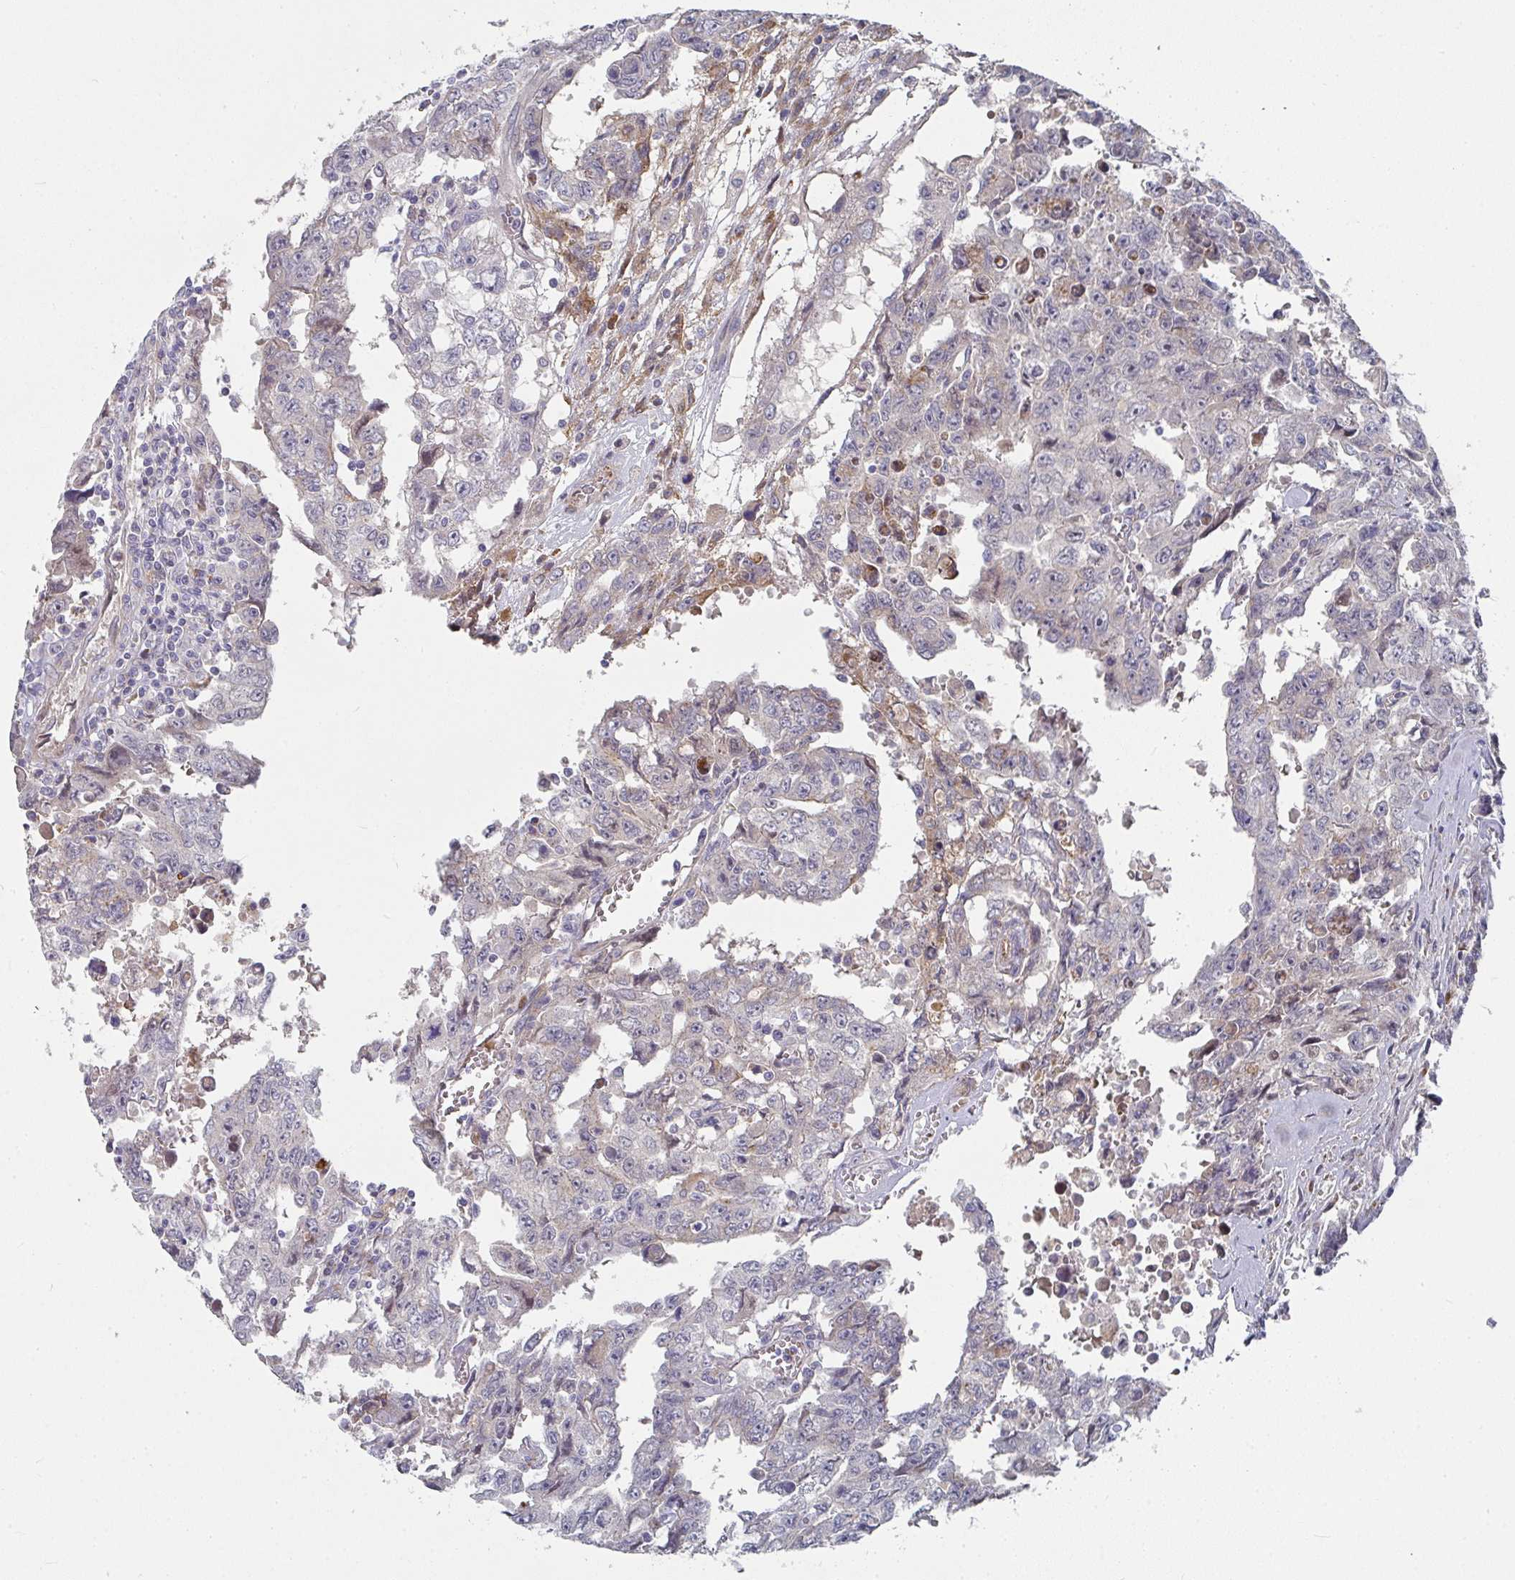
{"staining": {"intensity": "weak", "quantity": "<25%", "location": "cytoplasmic/membranous"}, "tissue": "testis cancer", "cell_type": "Tumor cells", "image_type": "cancer", "snomed": [{"axis": "morphology", "description": "Carcinoma, Embryonal, NOS"}, {"axis": "topography", "description": "Testis"}], "caption": "Image shows no protein expression in tumor cells of testis cancer tissue.", "gene": "RHEBL1", "patient": {"sex": "male", "age": 24}}